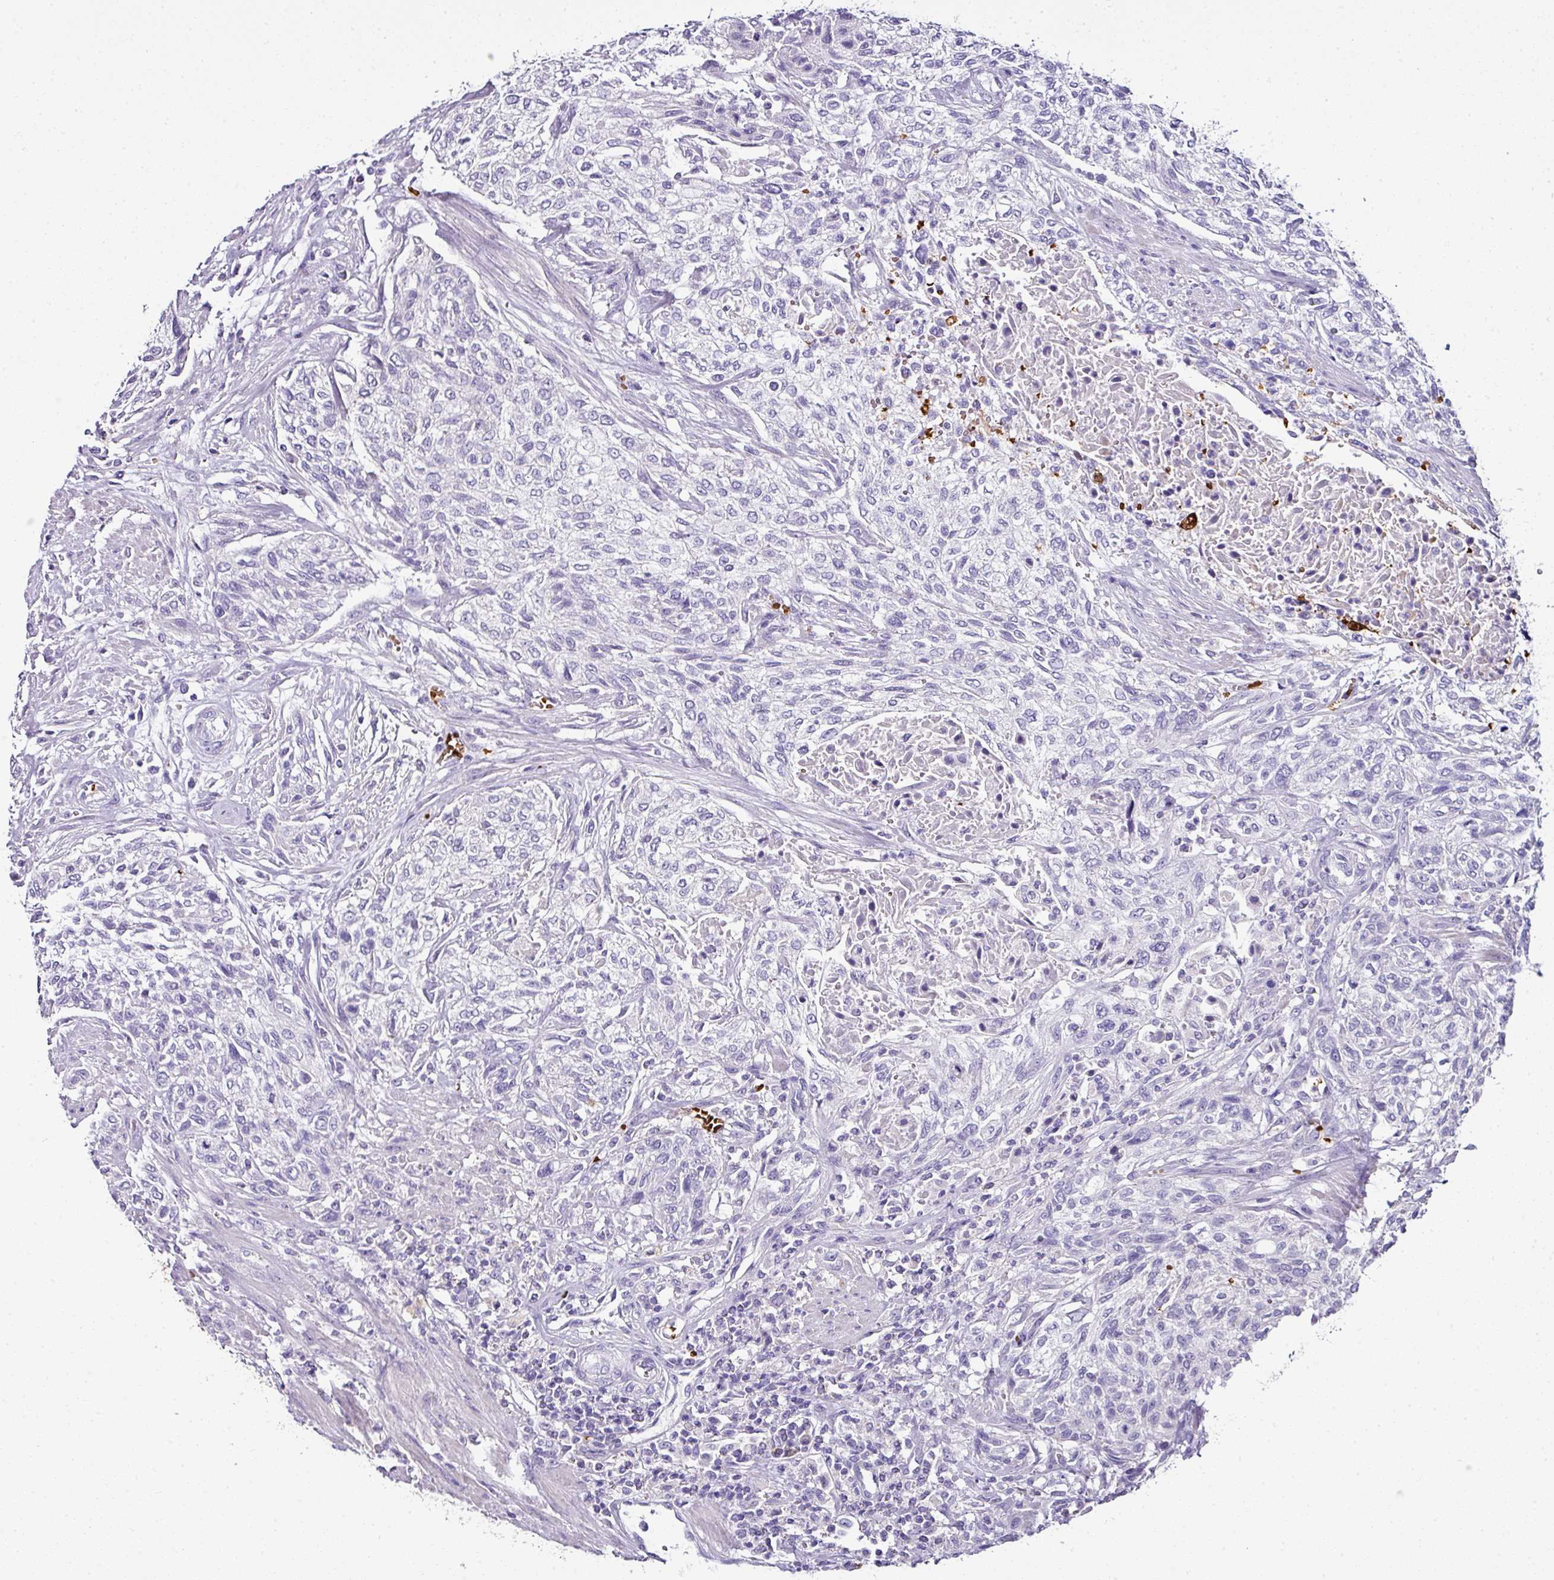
{"staining": {"intensity": "negative", "quantity": "none", "location": "none"}, "tissue": "urothelial cancer", "cell_type": "Tumor cells", "image_type": "cancer", "snomed": [{"axis": "morphology", "description": "Normal tissue, NOS"}, {"axis": "morphology", "description": "Urothelial carcinoma, NOS"}, {"axis": "topography", "description": "Urinary bladder"}, {"axis": "topography", "description": "Peripheral nerve tissue"}], "caption": "This is a micrograph of IHC staining of urothelial cancer, which shows no staining in tumor cells. The staining was performed using DAB to visualize the protein expression in brown, while the nuclei were stained in blue with hematoxylin (Magnification: 20x).", "gene": "NAPSA", "patient": {"sex": "male", "age": 35}}